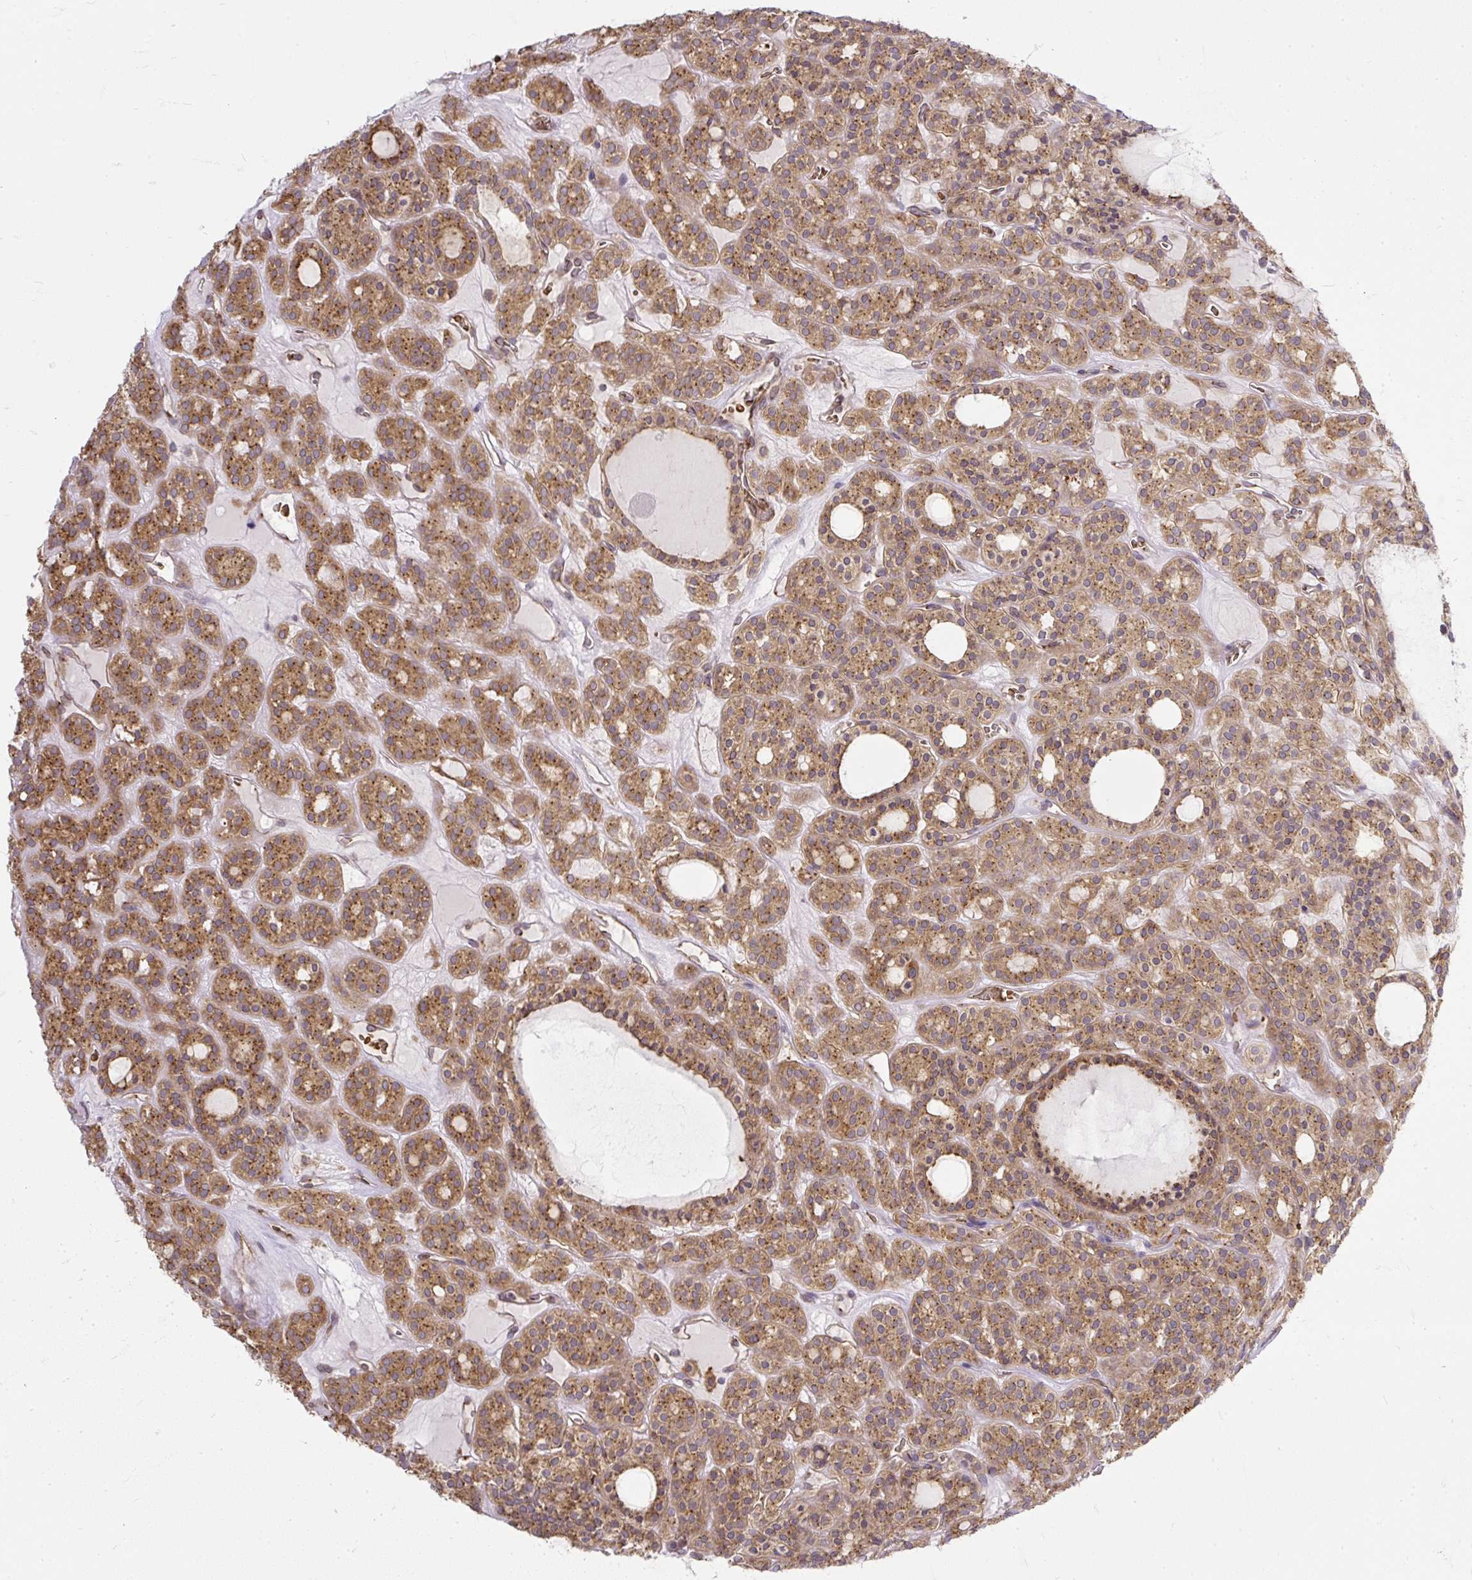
{"staining": {"intensity": "moderate", "quantity": ">75%", "location": "cytoplasmic/membranous"}, "tissue": "thyroid cancer", "cell_type": "Tumor cells", "image_type": "cancer", "snomed": [{"axis": "morphology", "description": "Follicular adenoma carcinoma, NOS"}, {"axis": "topography", "description": "Thyroid gland"}], "caption": "Immunohistochemical staining of follicular adenoma carcinoma (thyroid) reveals moderate cytoplasmic/membranous protein positivity in approximately >75% of tumor cells. (brown staining indicates protein expression, while blue staining denotes nuclei).", "gene": "SMC4", "patient": {"sex": "female", "age": 63}}